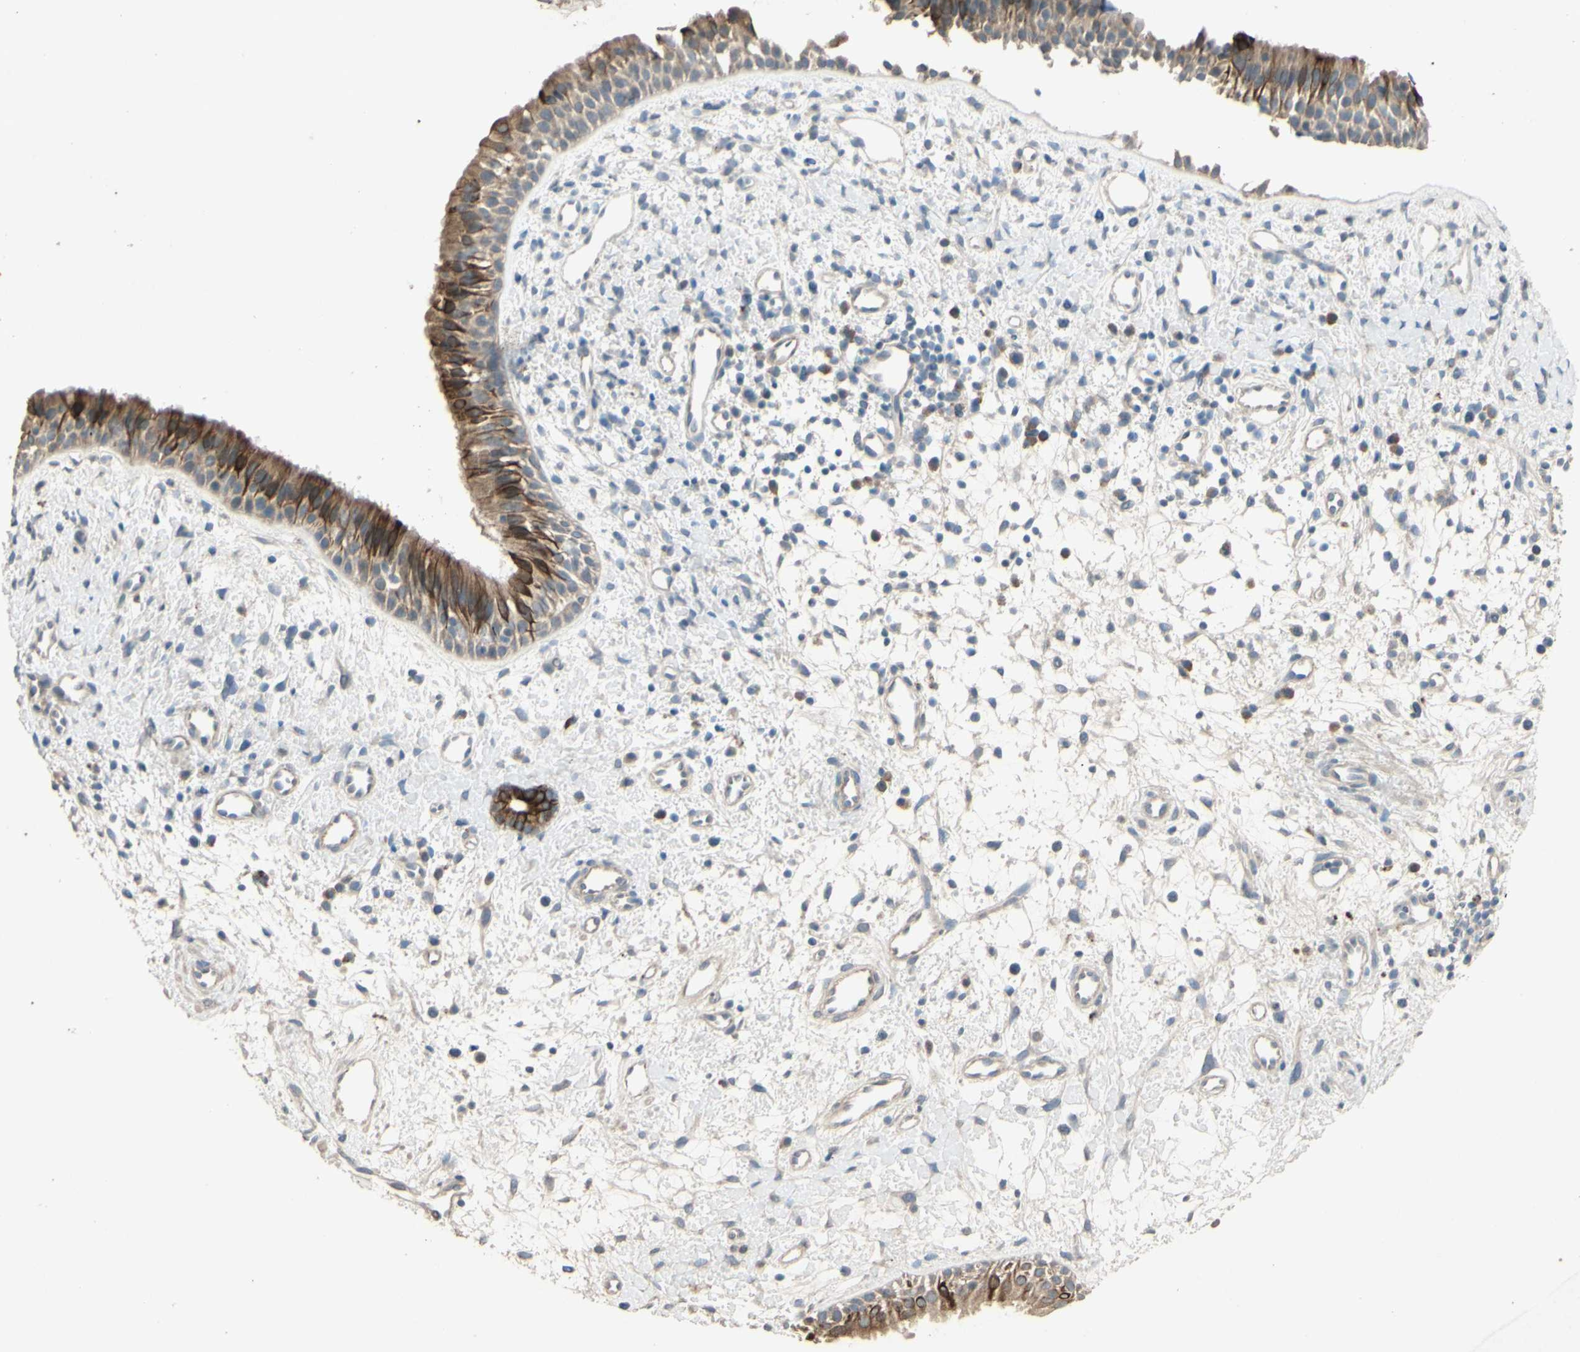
{"staining": {"intensity": "strong", "quantity": "25%-75%", "location": "cytoplasmic/membranous"}, "tissue": "nasopharynx", "cell_type": "Respiratory epithelial cells", "image_type": "normal", "snomed": [{"axis": "morphology", "description": "Normal tissue, NOS"}, {"axis": "topography", "description": "Nasopharynx"}], "caption": "A photomicrograph of human nasopharynx stained for a protein displays strong cytoplasmic/membranous brown staining in respiratory epithelial cells. (IHC, brightfield microscopy, high magnification).", "gene": "TIMM21", "patient": {"sex": "male", "age": 22}}